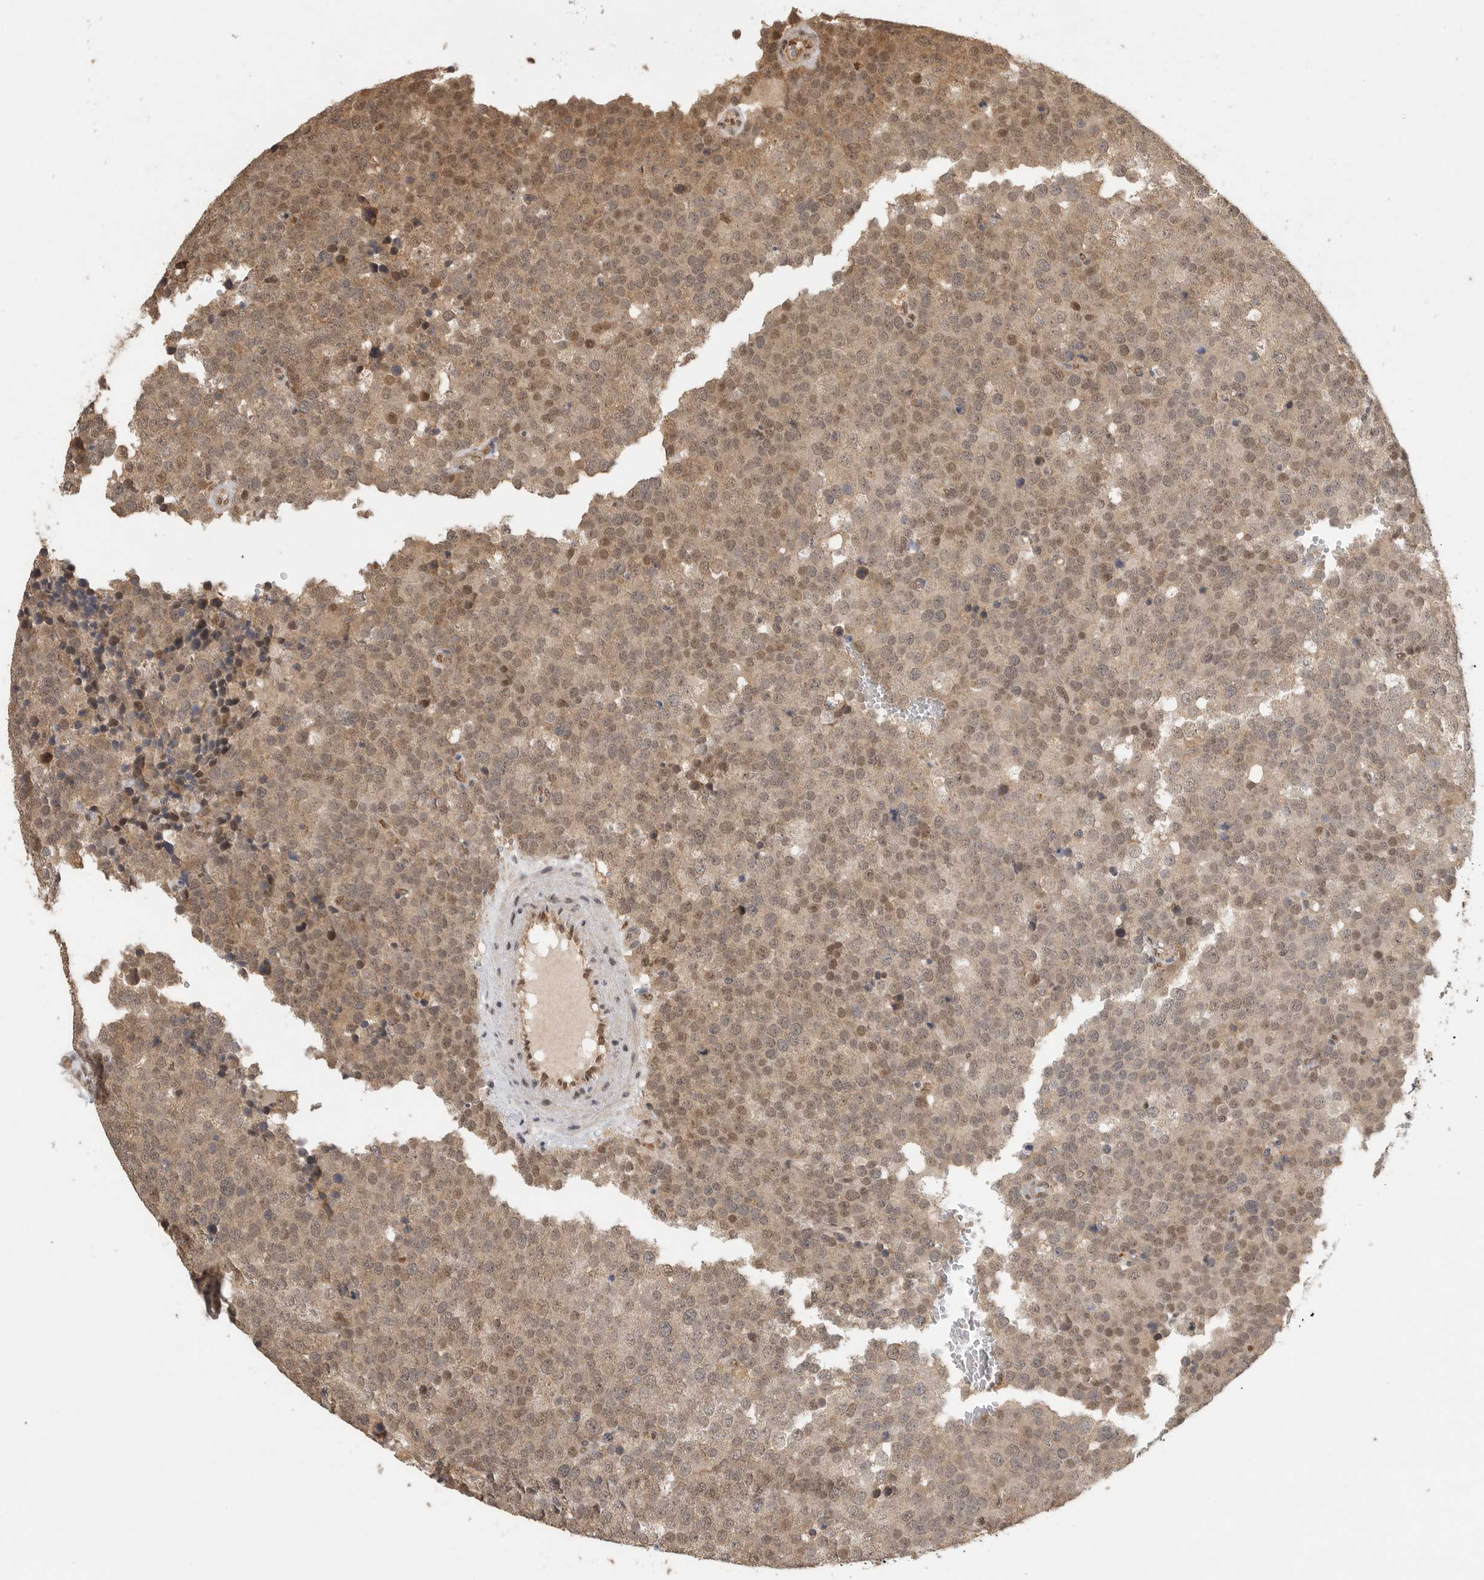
{"staining": {"intensity": "moderate", "quantity": ">75%", "location": "cytoplasmic/membranous,nuclear"}, "tissue": "testis cancer", "cell_type": "Tumor cells", "image_type": "cancer", "snomed": [{"axis": "morphology", "description": "Seminoma, NOS"}, {"axis": "topography", "description": "Testis"}], "caption": "A medium amount of moderate cytoplasmic/membranous and nuclear expression is seen in about >75% of tumor cells in testis seminoma tissue.", "gene": "DFFA", "patient": {"sex": "male", "age": 71}}